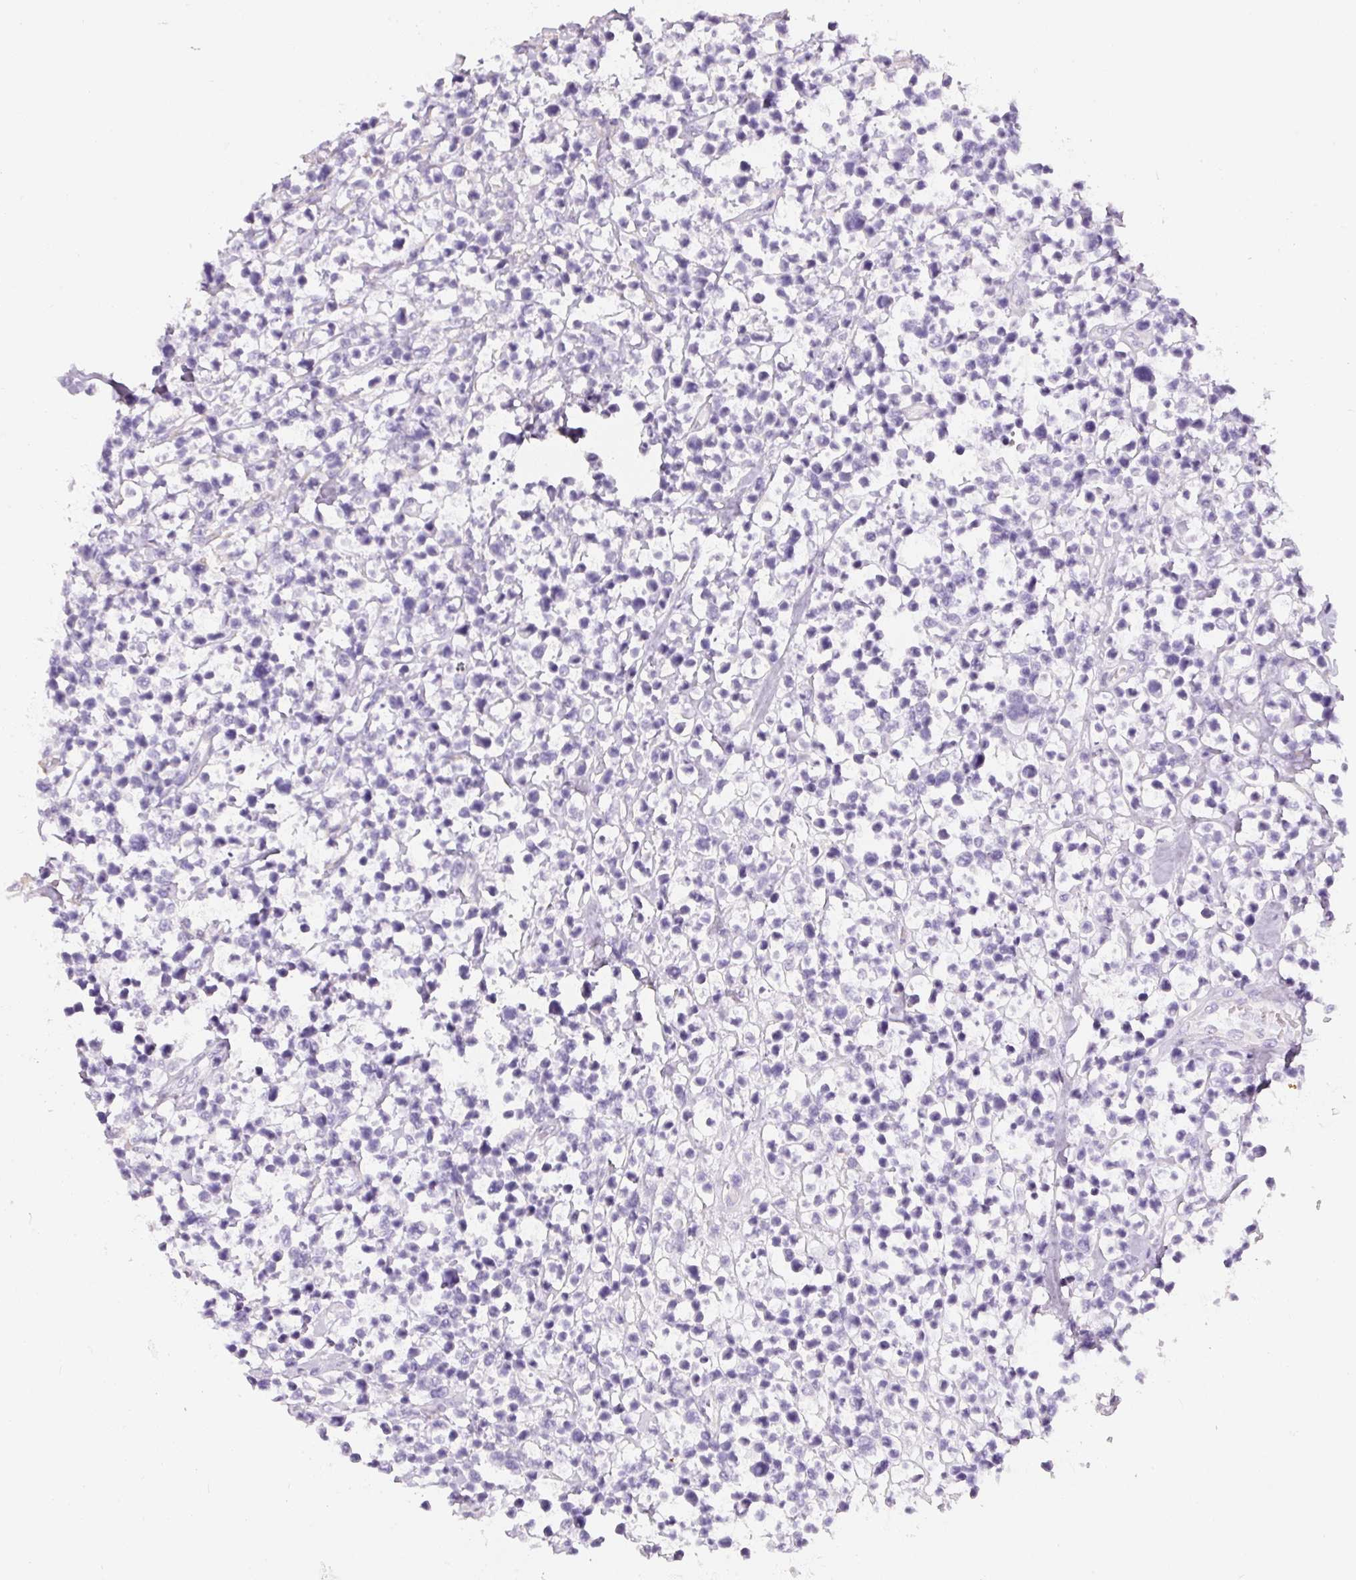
{"staining": {"intensity": "negative", "quantity": "none", "location": "none"}, "tissue": "lymphoma", "cell_type": "Tumor cells", "image_type": "cancer", "snomed": [{"axis": "morphology", "description": "Malignant lymphoma, non-Hodgkin's type, Low grade"}, {"axis": "topography", "description": "Lymph node"}], "caption": "A high-resolution histopathology image shows immunohistochemistry (IHC) staining of malignant lymphoma, non-Hodgkin's type (low-grade), which demonstrates no significant staining in tumor cells. The staining was performed using DAB (3,3'-diaminobenzidine) to visualize the protein expression in brown, while the nuclei were stained in blue with hematoxylin (Magnification: 20x).", "gene": "PWWP3B", "patient": {"sex": "male", "age": 60}}